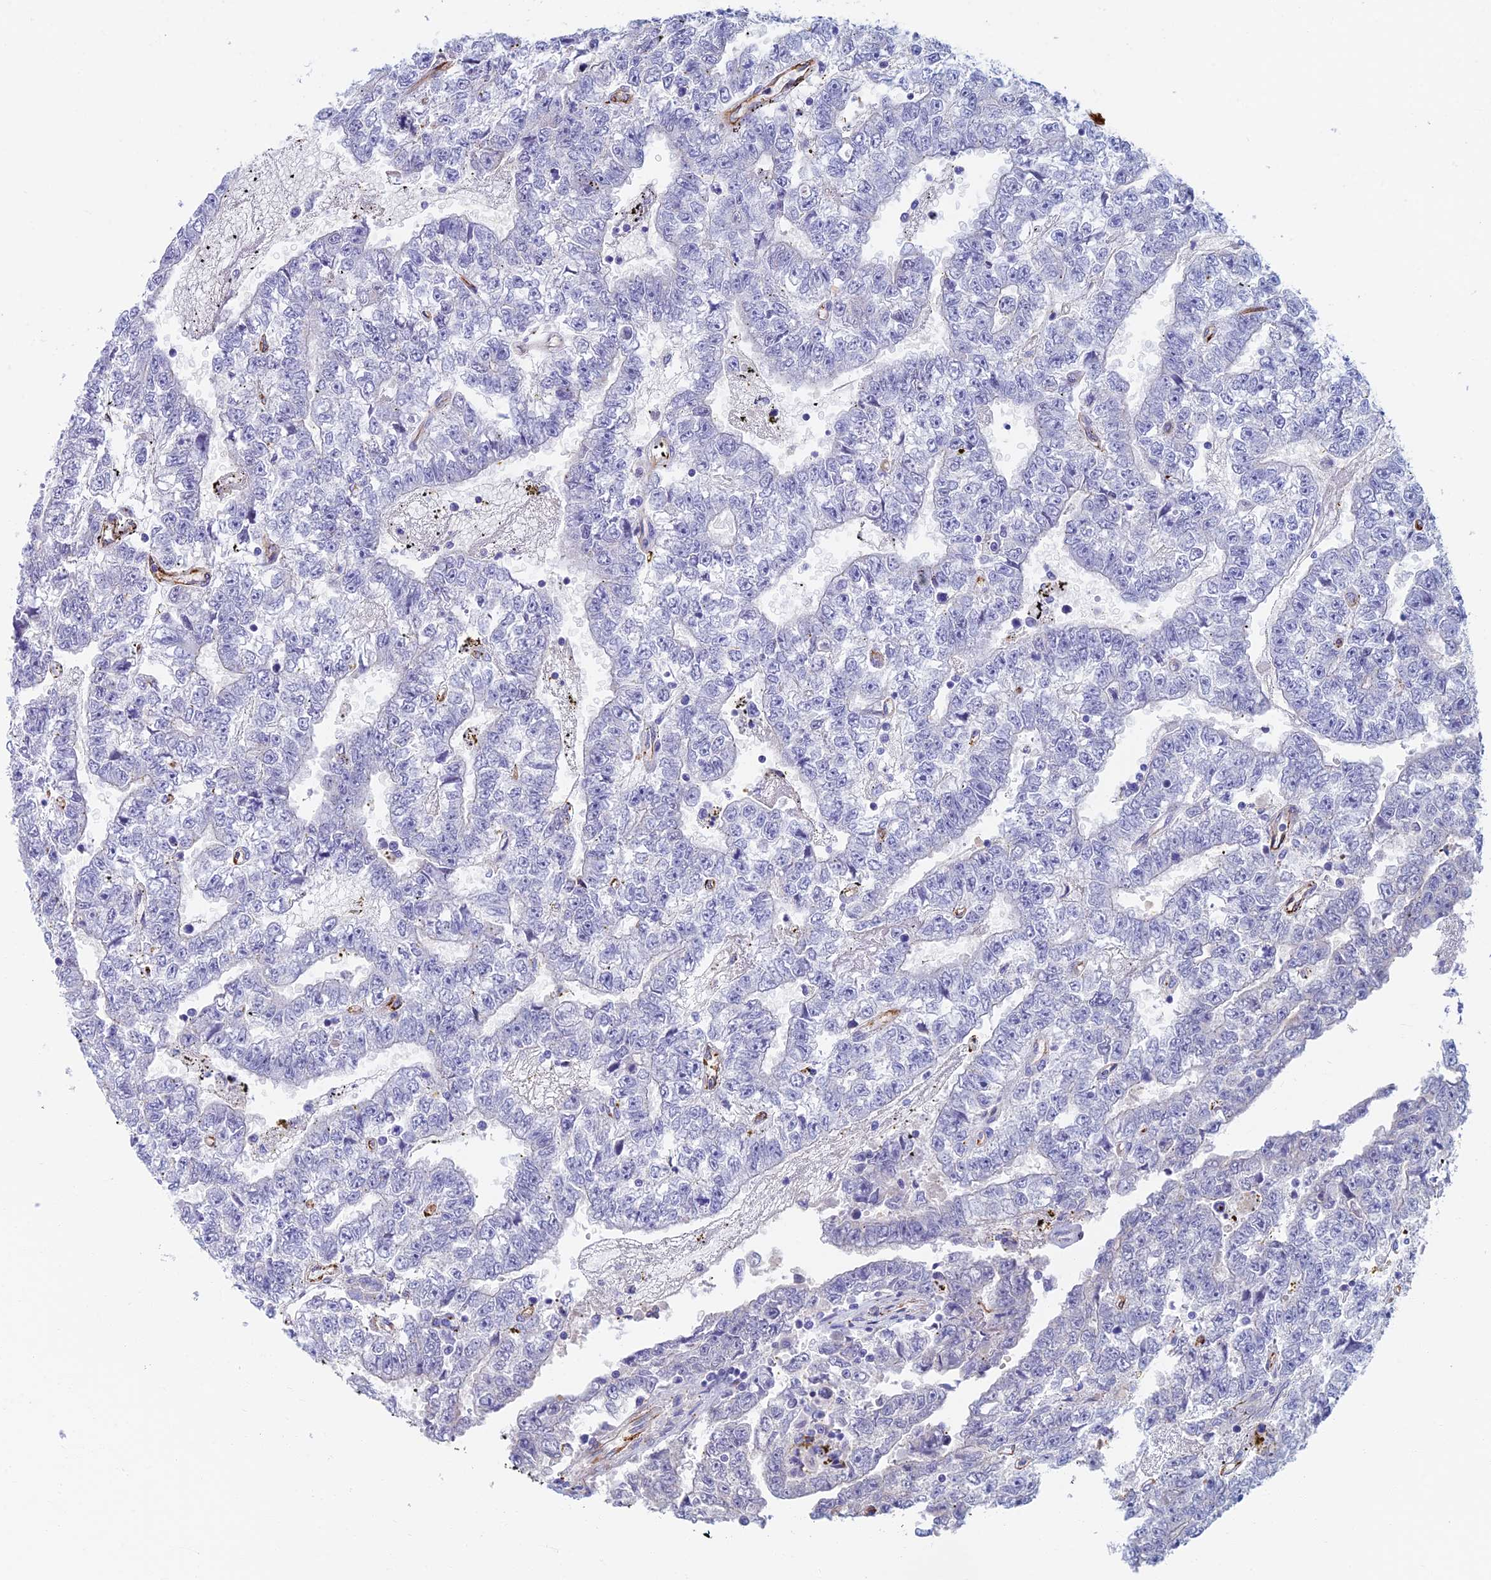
{"staining": {"intensity": "negative", "quantity": "none", "location": "none"}, "tissue": "testis cancer", "cell_type": "Tumor cells", "image_type": "cancer", "snomed": [{"axis": "morphology", "description": "Carcinoma, Embryonal, NOS"}, {"axis": "topography", "description": "Testis"}], "caption": "A histopathology image of testis embryonal carcinoma stained for a protein demonstrates no brown staining in tumor cells.", "gene": "ETFRF1", "patient": {"sex": "male", "age": 25}}